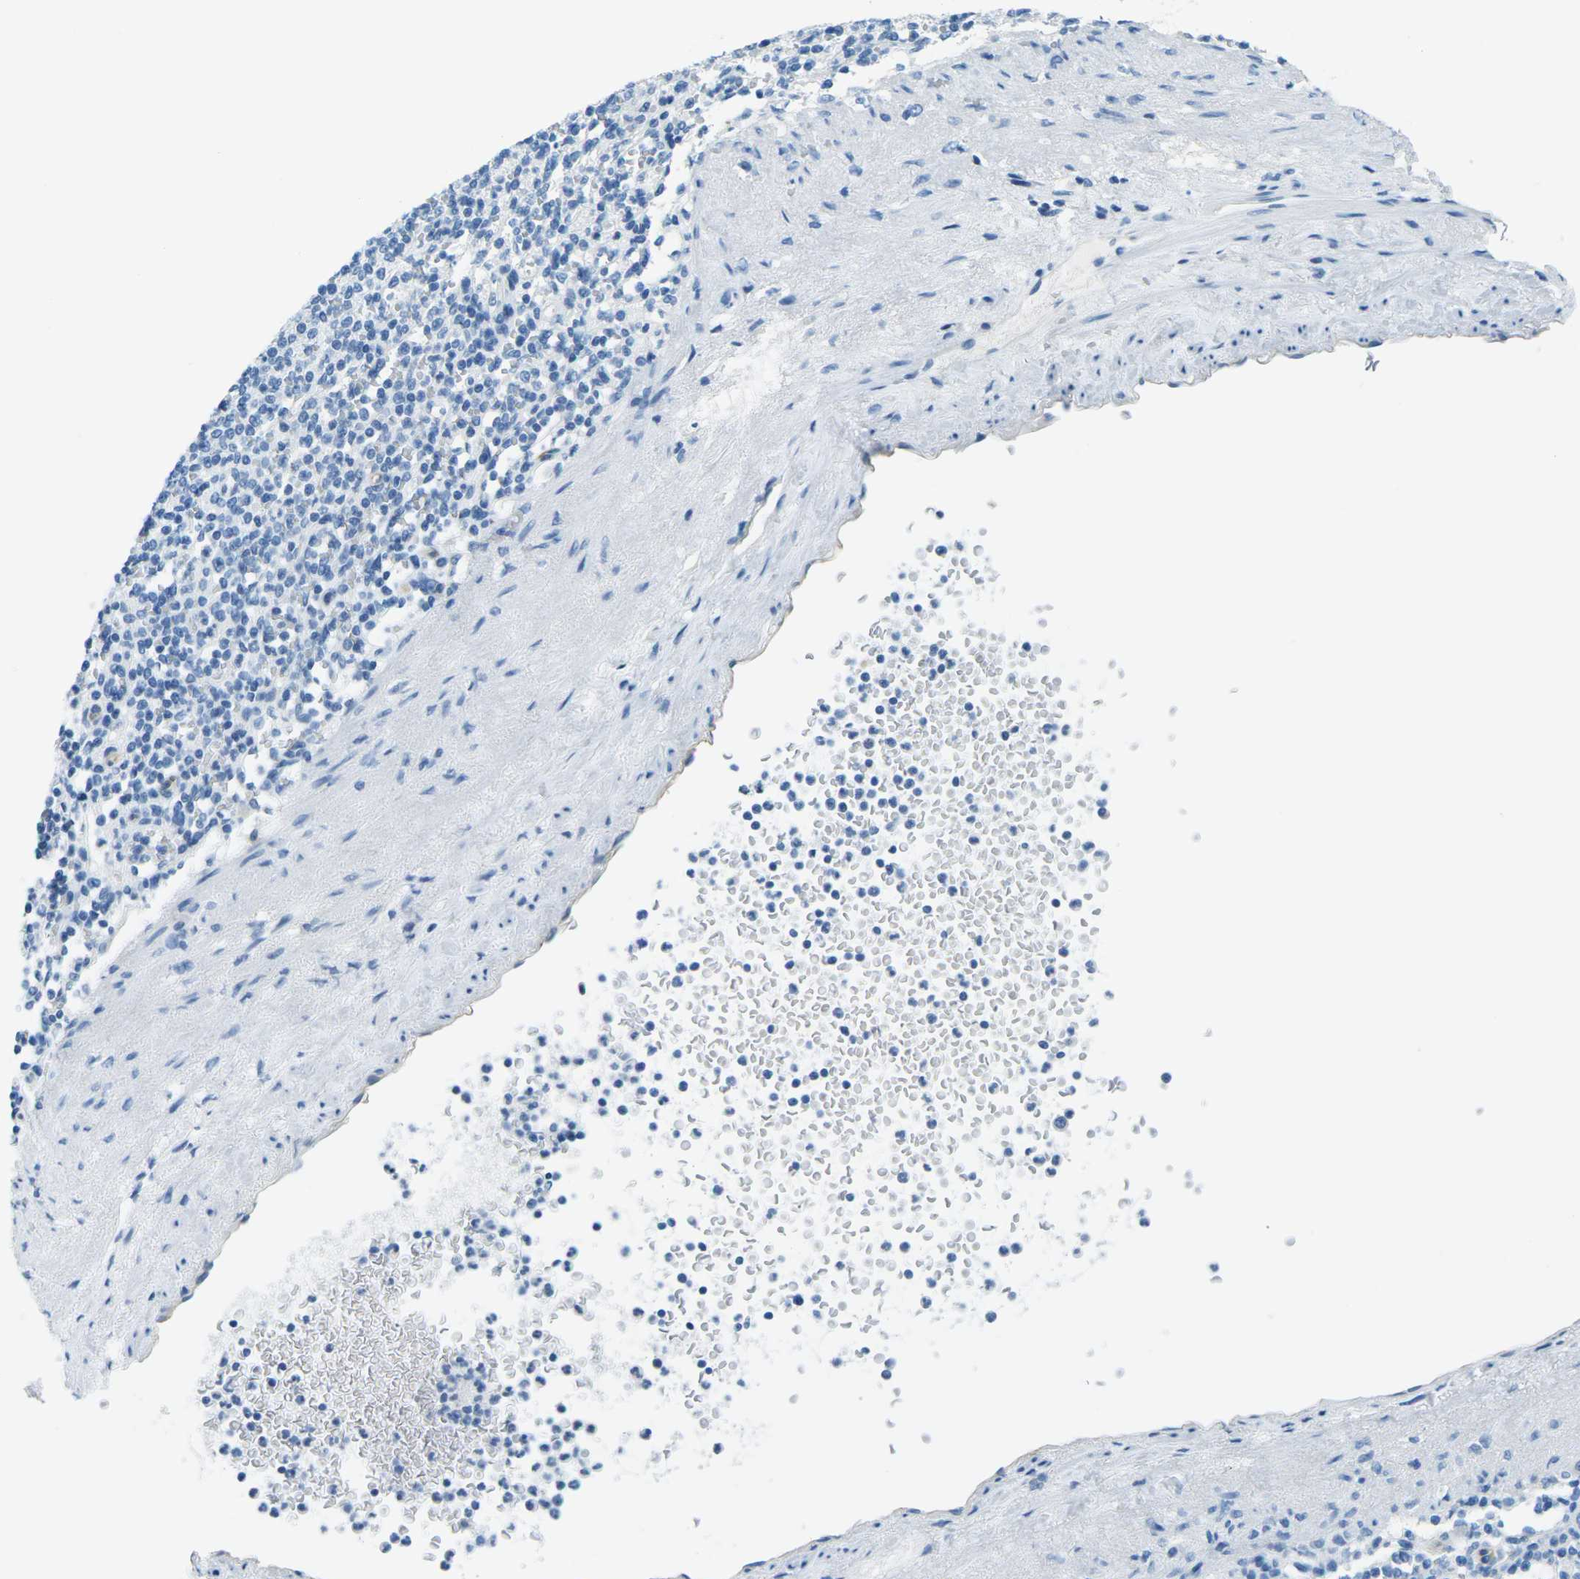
{"staining": {"intensity": "negative", "quantity": "none", "location": "none"}, "tissue": "spleen", "cell_type": "Cells in red pulp", "image_type": "normal", "snomed": [{"axis": "morphology", "description": "Normal tissue, NOS"}, {"axis": "topography", "description": "Spleen"}], "caption": "Cells in red pulp are negative for brown protein staining in unremarkable spleen. (DAB immunohistochemistry (IHC), high magnification).", "gene": "OCLN", "patient": {"sex": "female", "age": 74}}